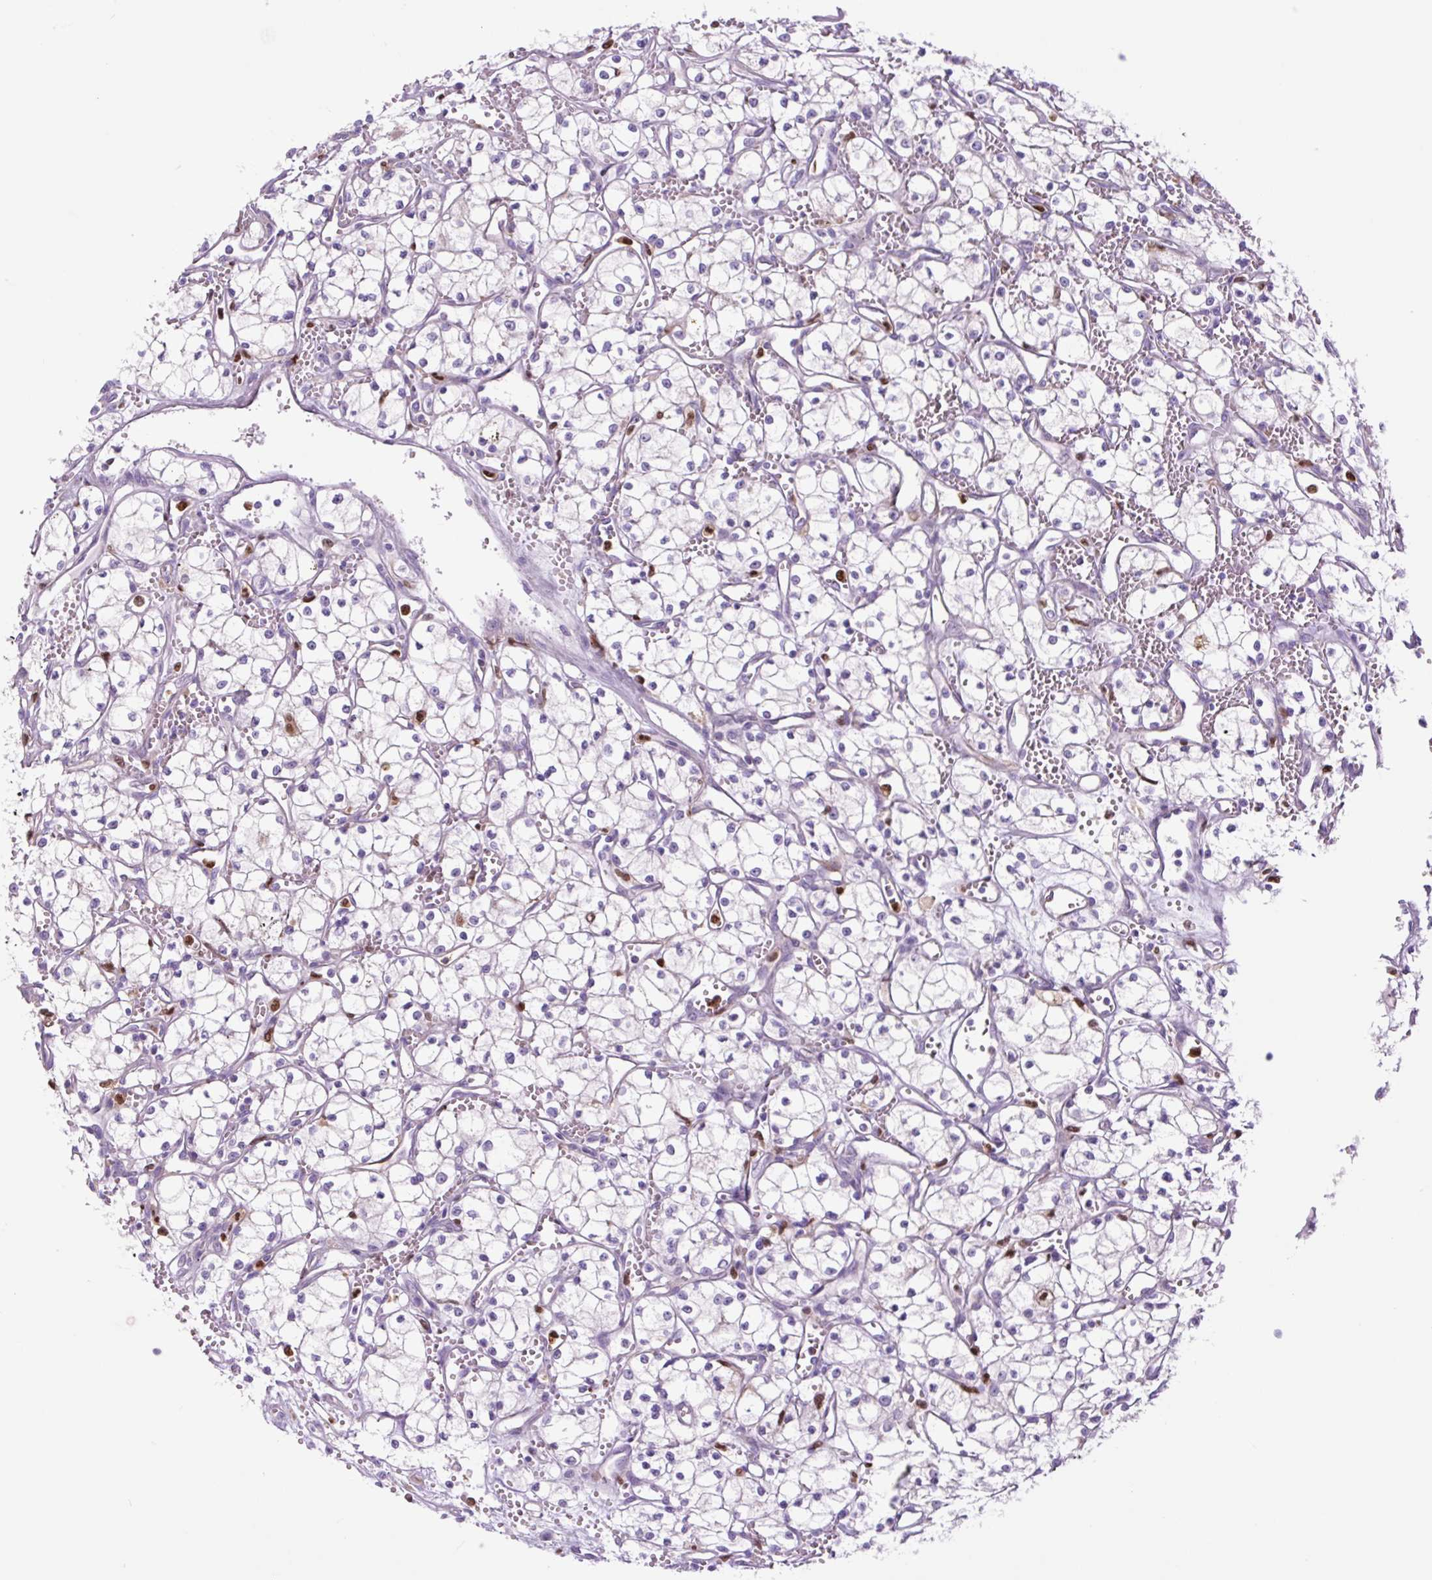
{"staining": {"intensity": "negative", "quantity": "none", "location": "none"}, "tissue": "renal cancer", "cell_type": "Tumor cells", "image_type": "cancer", "snomed": [{"axis": "morphology", "description": "Adenocarcinoma, NOS"}, {"axis": "topography", "description": "Kidney"}], "caption": "Renal cancer (adenocarcinoma) was stained to show a protein in brown. There is no significant positivity in tumor cells.", "gene": "SPI1", "patient": {"sex": "male", "age": 59}}